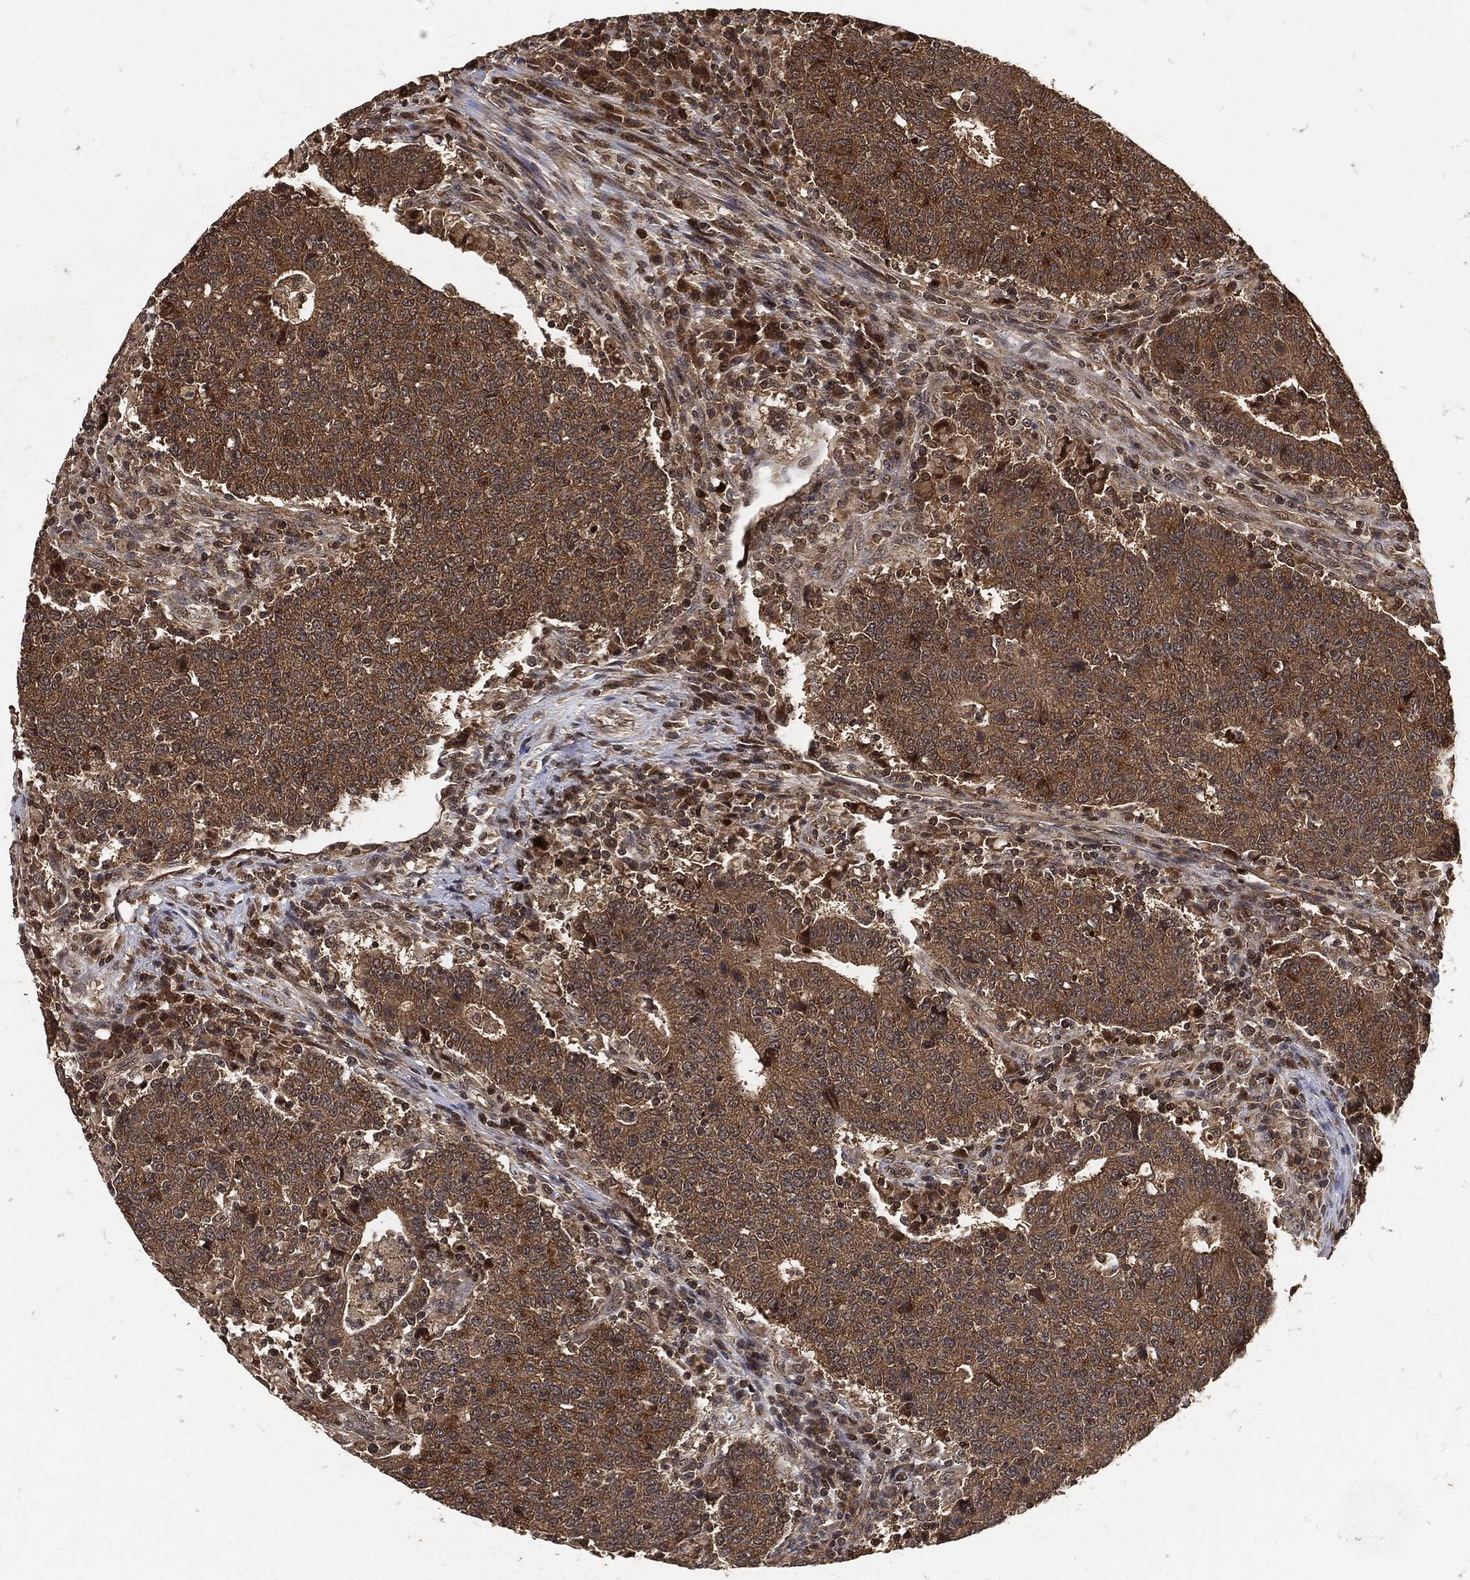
{"staining": {"intensity": "moderate", "quantity": ">75%", "location": "cytoplasmic/membranous"}, "tissue": "colorectal cancer", "cell_type": "Tumor cells", "image_type": "cancer", "snomed": [{"axis": "morphology", "description": "Adenocarcinoma, NOS"}, {"axis": "topography", "description": "Colon"}], "caption": "Adenocarcinoma (colorectal) stained for a protein demonstrates moderate cytoplasmic/membranous positivity in tumor cells.", "gene": "ZNF226", "patient": {"sex": "female", "age": 75}}